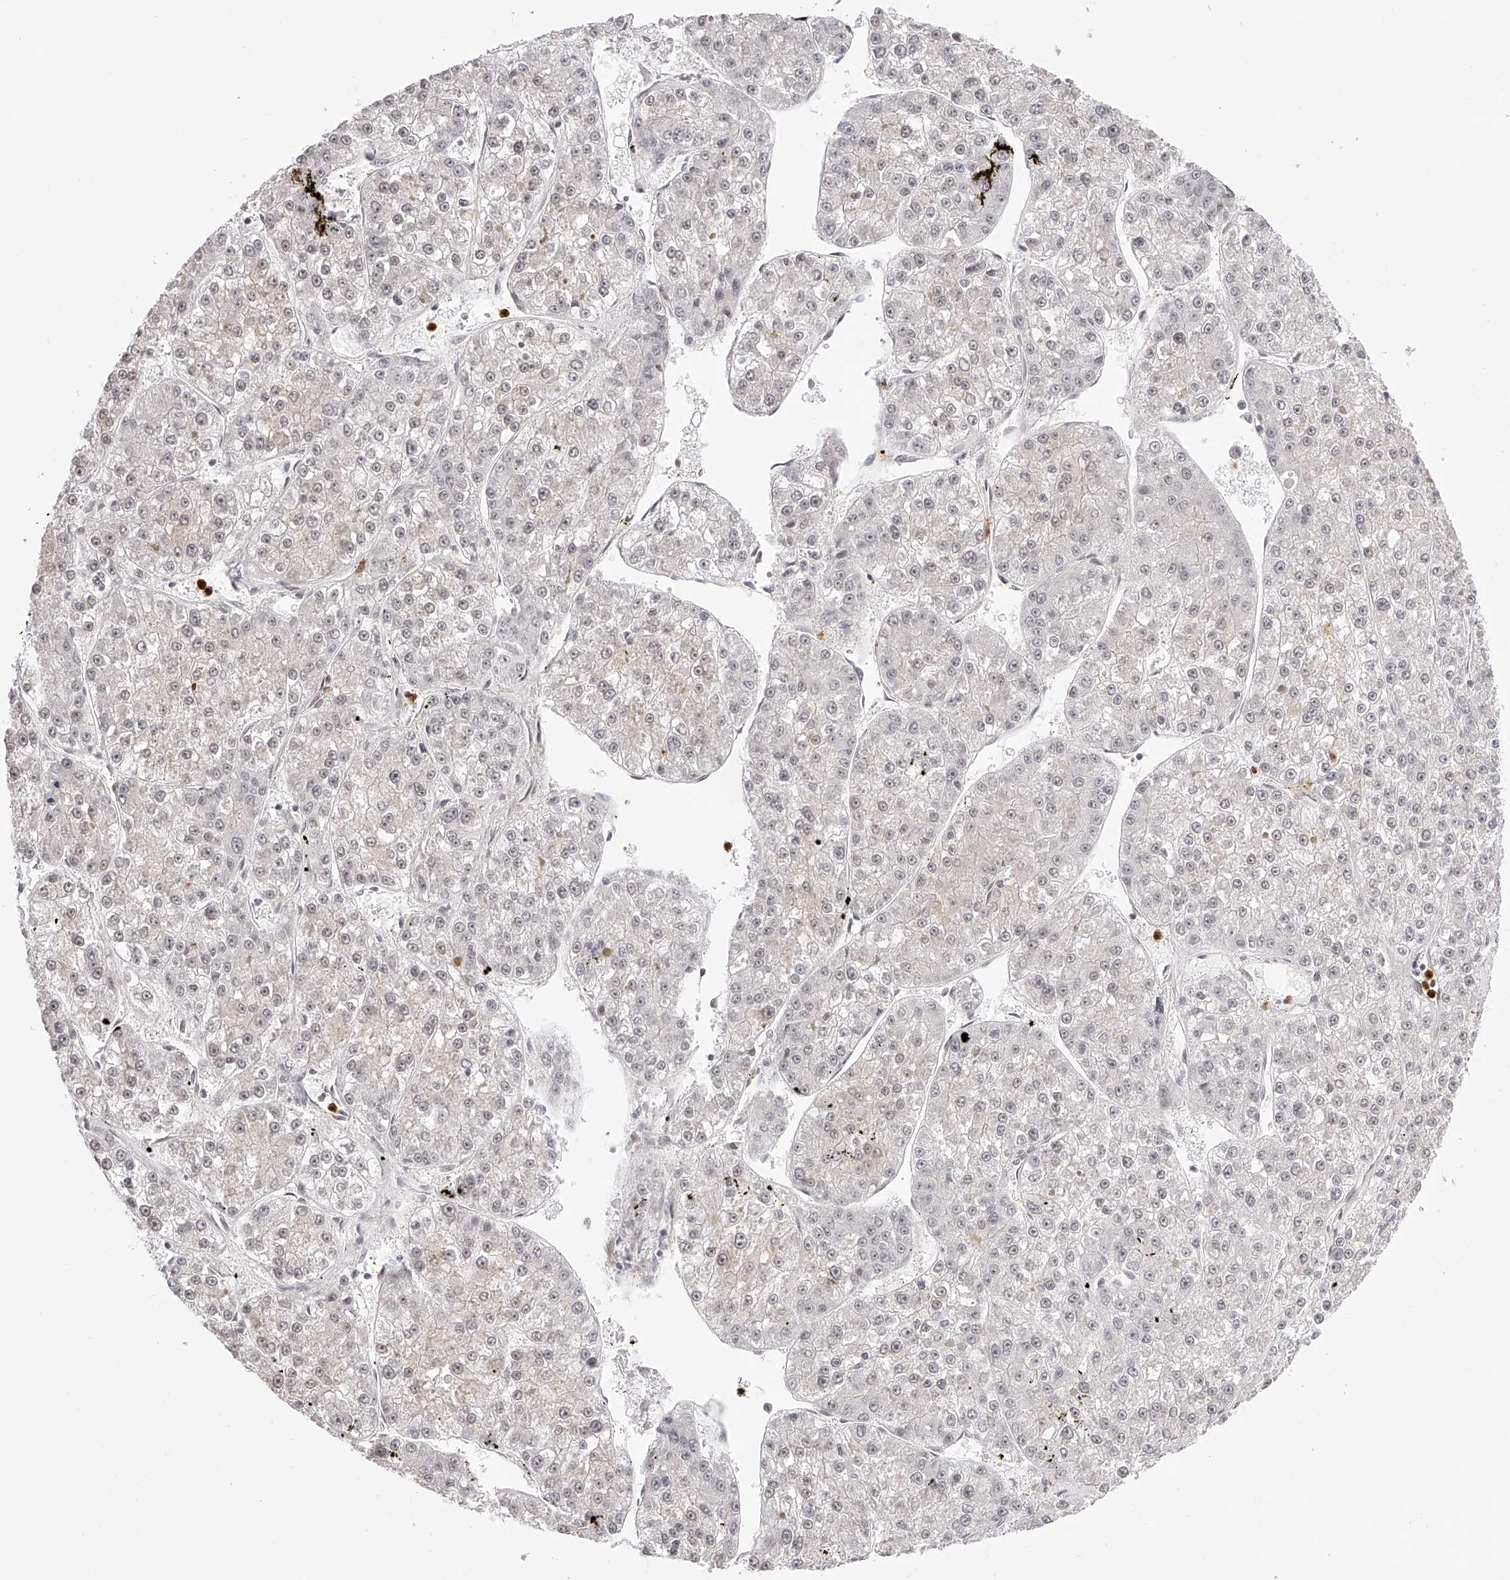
{"staining": {"intensity": "negative", "quantity": "none", "location": "none"}, "tissue": "liver cancer", "cell_type": "Tumor cells", "image_type": "cancer", "snomed": [{"axis": "morphology", "description": "Carcinoma, Hepatocellular, NOS"}, {"axis": "topography", "description": "Liver"}], "caption": "There is no significant staining in tumor cells of liver cancer (hepatocellular carcinoma).", "gene": "PLEKHG1", "patient": {"sex": "female", "age": 73}}